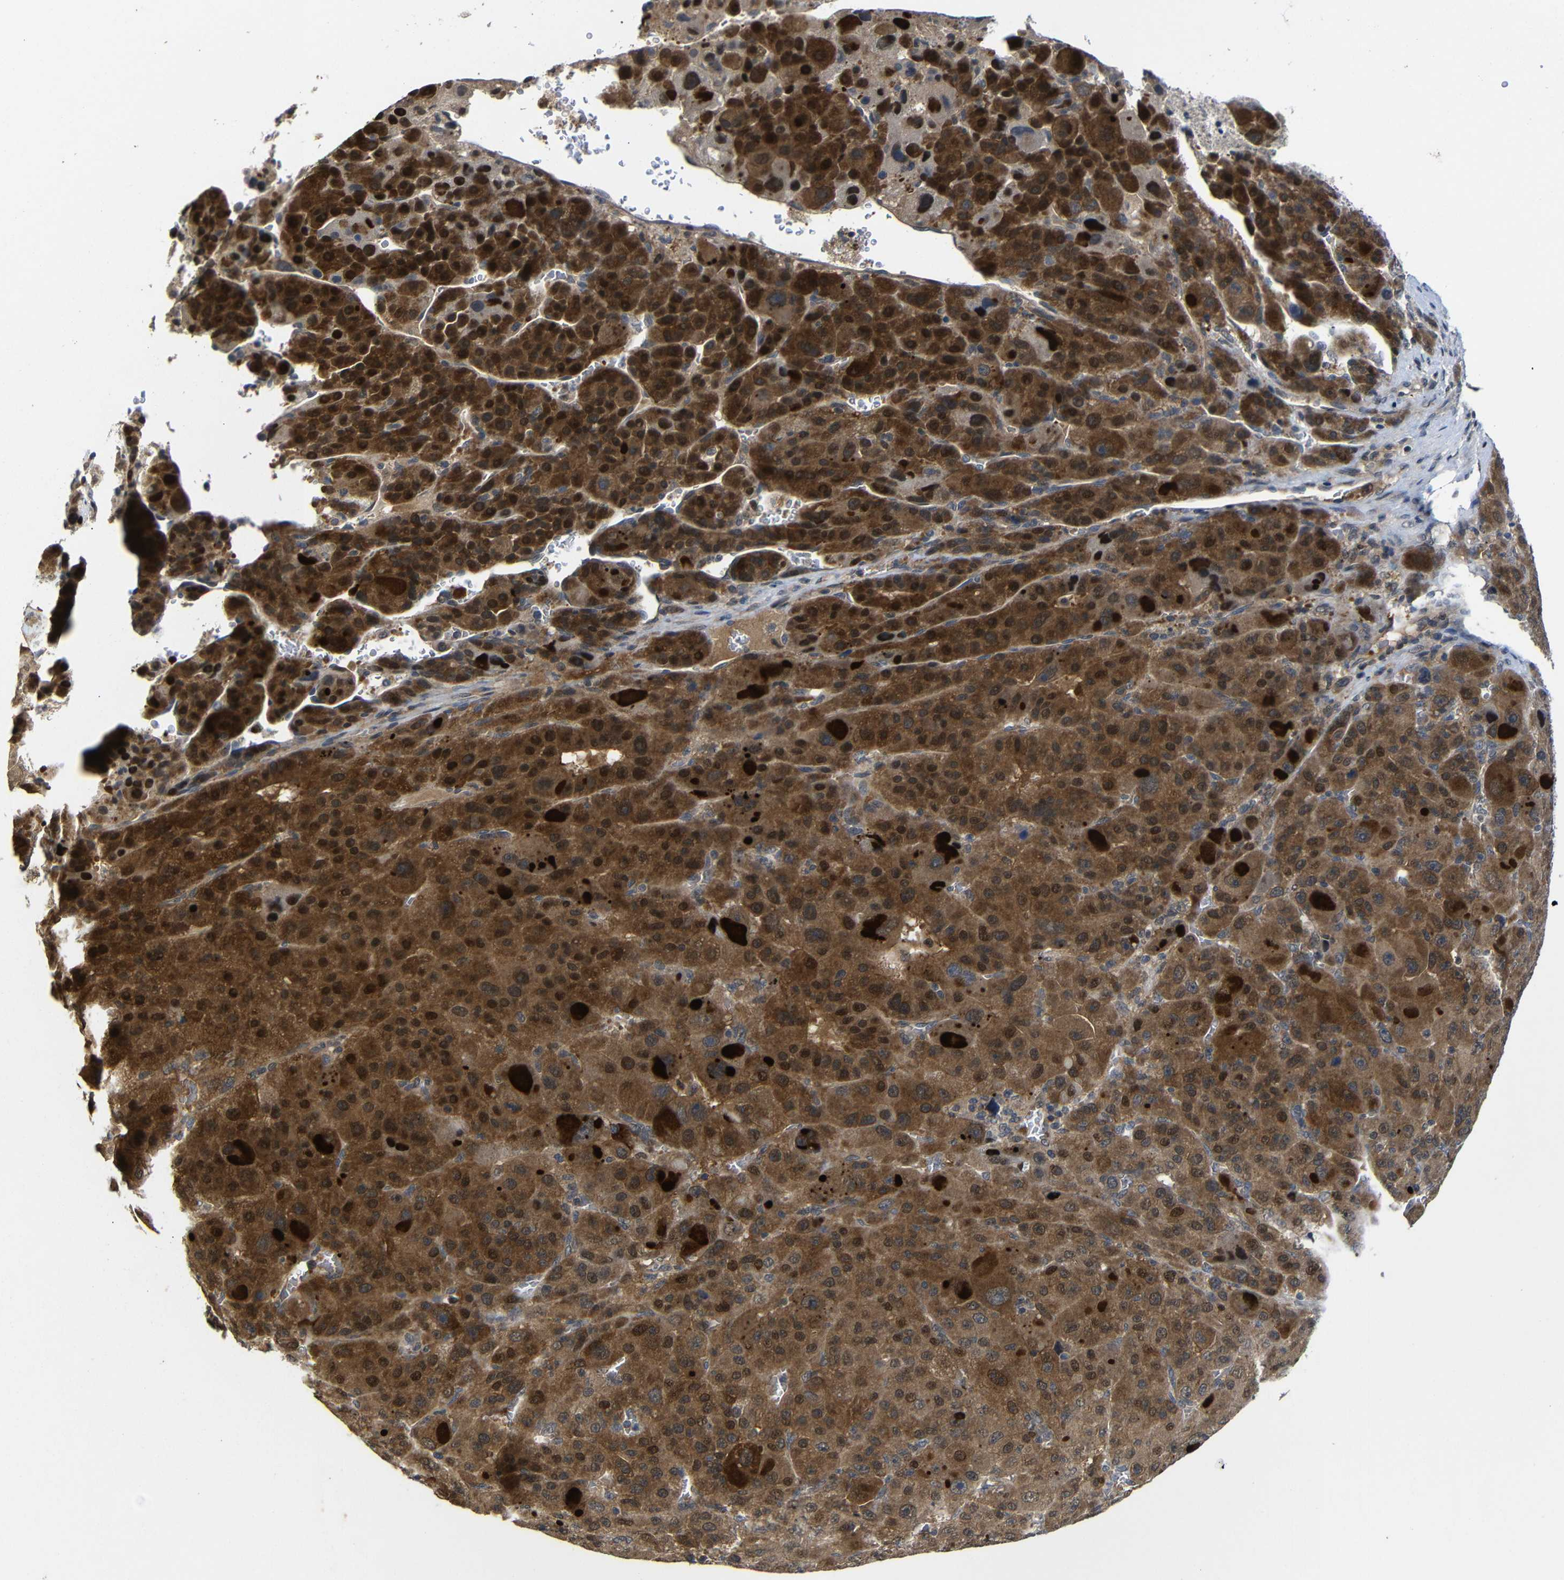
{"staining": {"intensity": "strong", "quantity": "25%-75%", "location": "cytoplasmic/membranous,nuclear"}, "tissue": "liver cancer", "cell_type": "Tumor cells", "image_type": "cancer", "snomed": [{"axis": "morphology", "description": "Carcinoma, Hepatocellular, NOS"}, {"axis": "topography", "description": "Liver"}], "caption": "Immunohistochemistry image of neoplastic tissue: human liver cancer (hepatocellular carcinoma) stained using immunohistochemistry demonstrates high levels of strong protein expression localized specifically in the cytoplasmic/membranous and nuclear of tumor cells, appearing as a cytoplasmic/membranous and nuclear brown color.", "gene": "ATG12", "patient": {"sex": "male", "age": 76}}